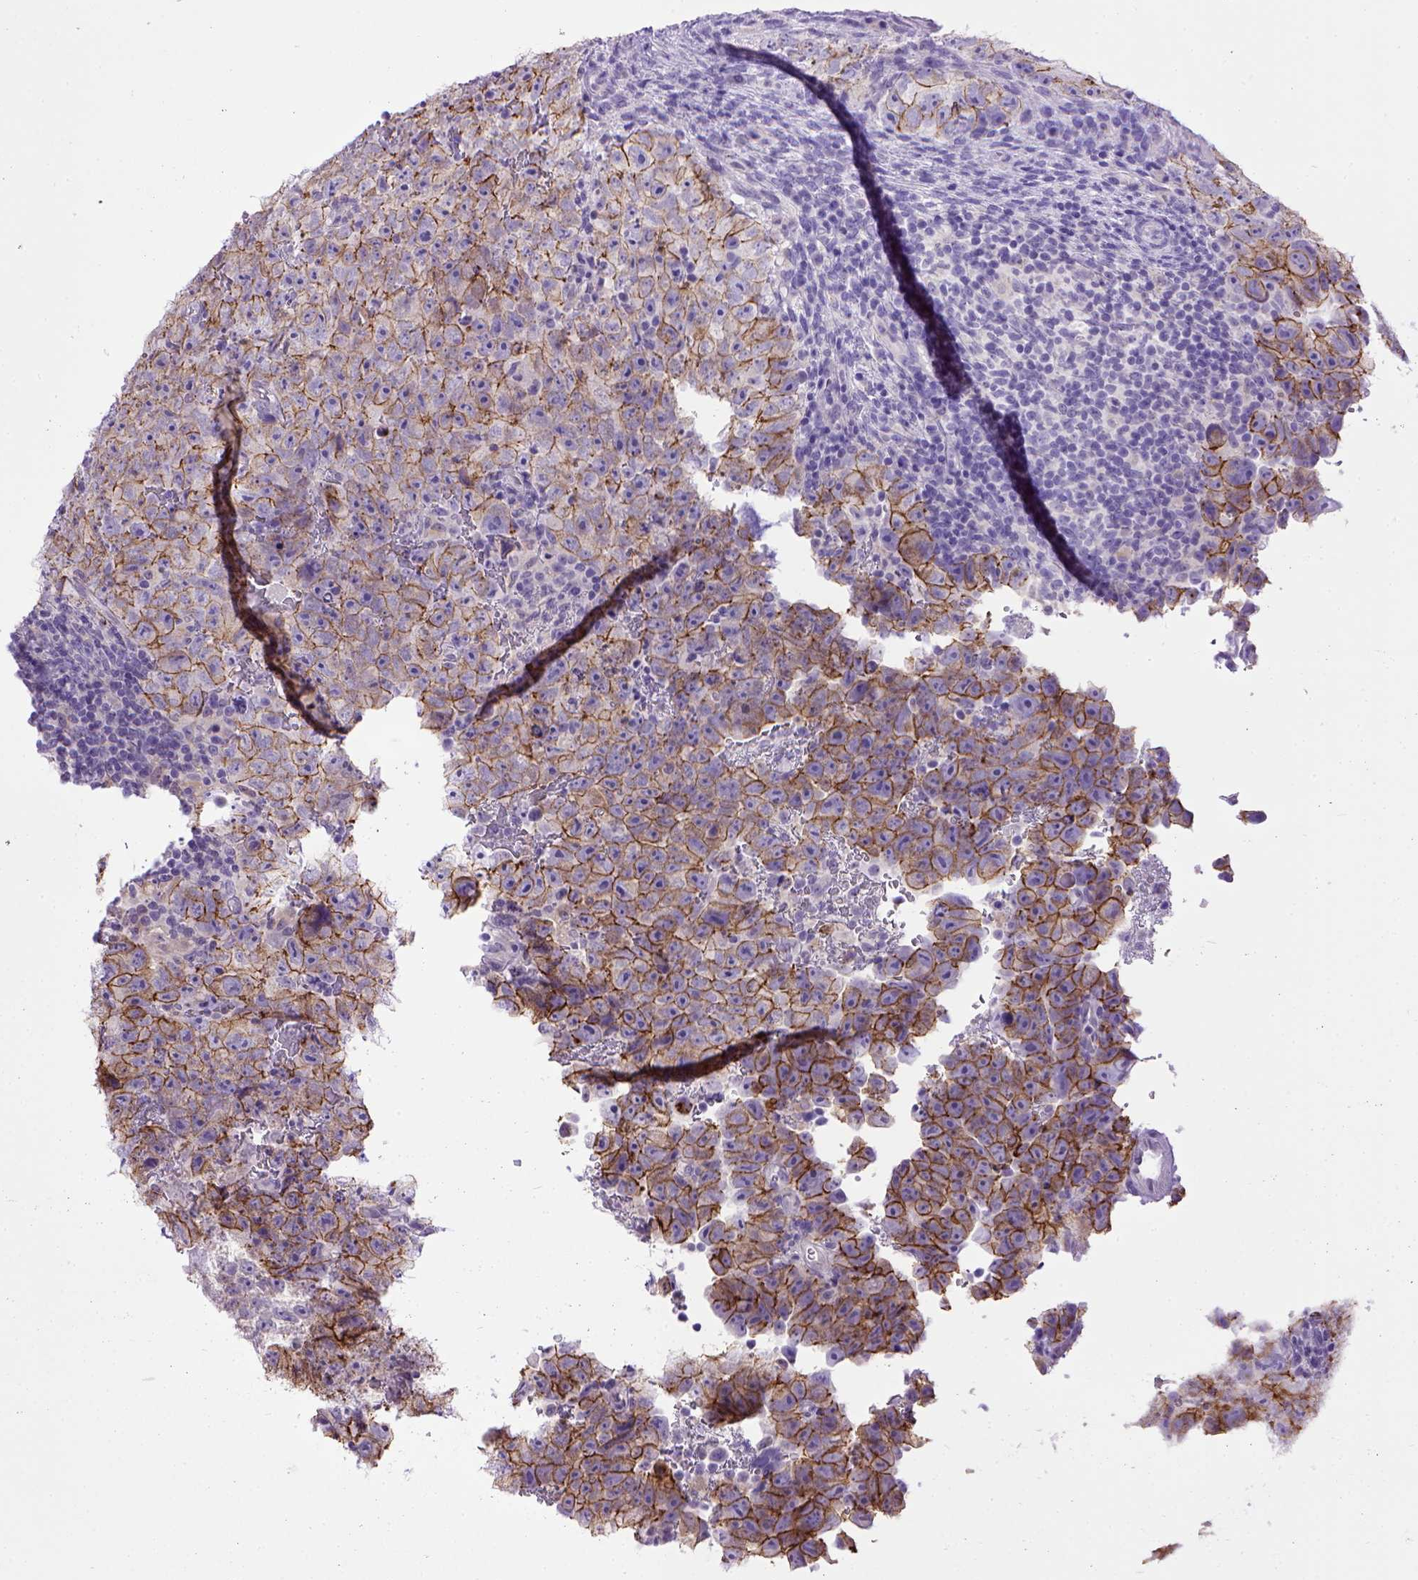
{"staining": {"intensity": "strong", "quantity": ">75%", "location": "cytoplasmic/membranous"}, "tissue": "testis cancer", "cell_type": "Tumor cells", "image_type": "cancer", "snomed": [{"axis": "morphology", "description": "Carcinoma, Embryonal, NOS"}, {"axis": "topography", "description": "Testis"}], "caption": "A brown stain highlights strong cytoplasmic/membranous positivity of a protein in human testis cancer tumor cells.", "gene": "CDH1", "patient": {"sex": "male", "age": 24}}